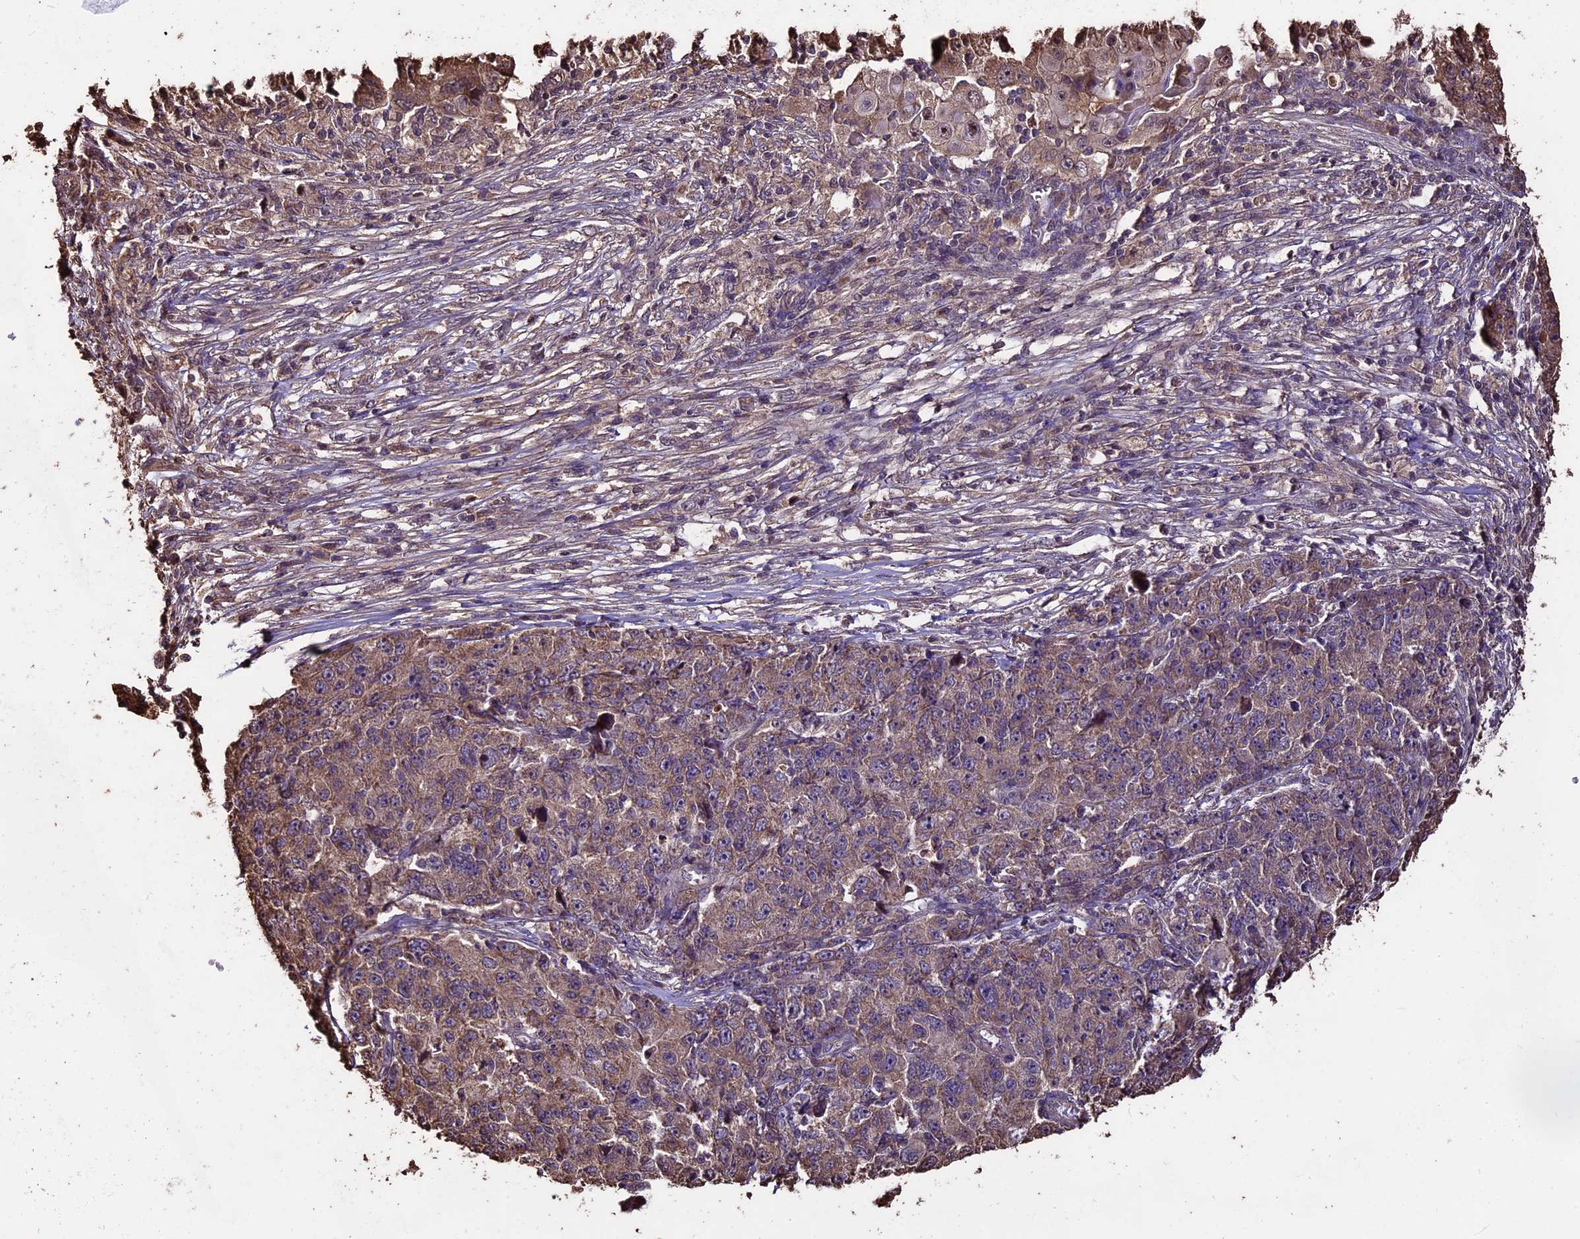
{"staining": {"intensity": "weak", "quantity": ">75%", "location": "cytoplasmic/membranous"}, "tissue": "ovarian cancer", "cell_type": "Tumor cells", "image_type": "cancer", "snomed": [{"axis": "morphology", "description": "Carcinoma, endometroid"}, {"axis": "topography", "description": "Ovary"}], "caption": "A low amount of weak cytoplasmic/membranous positivity is appreciated in about >75% of tumor cells in ovarian endometroid carcinoma tissue.", "gene": "PGPEP1L", "patient": {"sex": "female", "age": 42}}